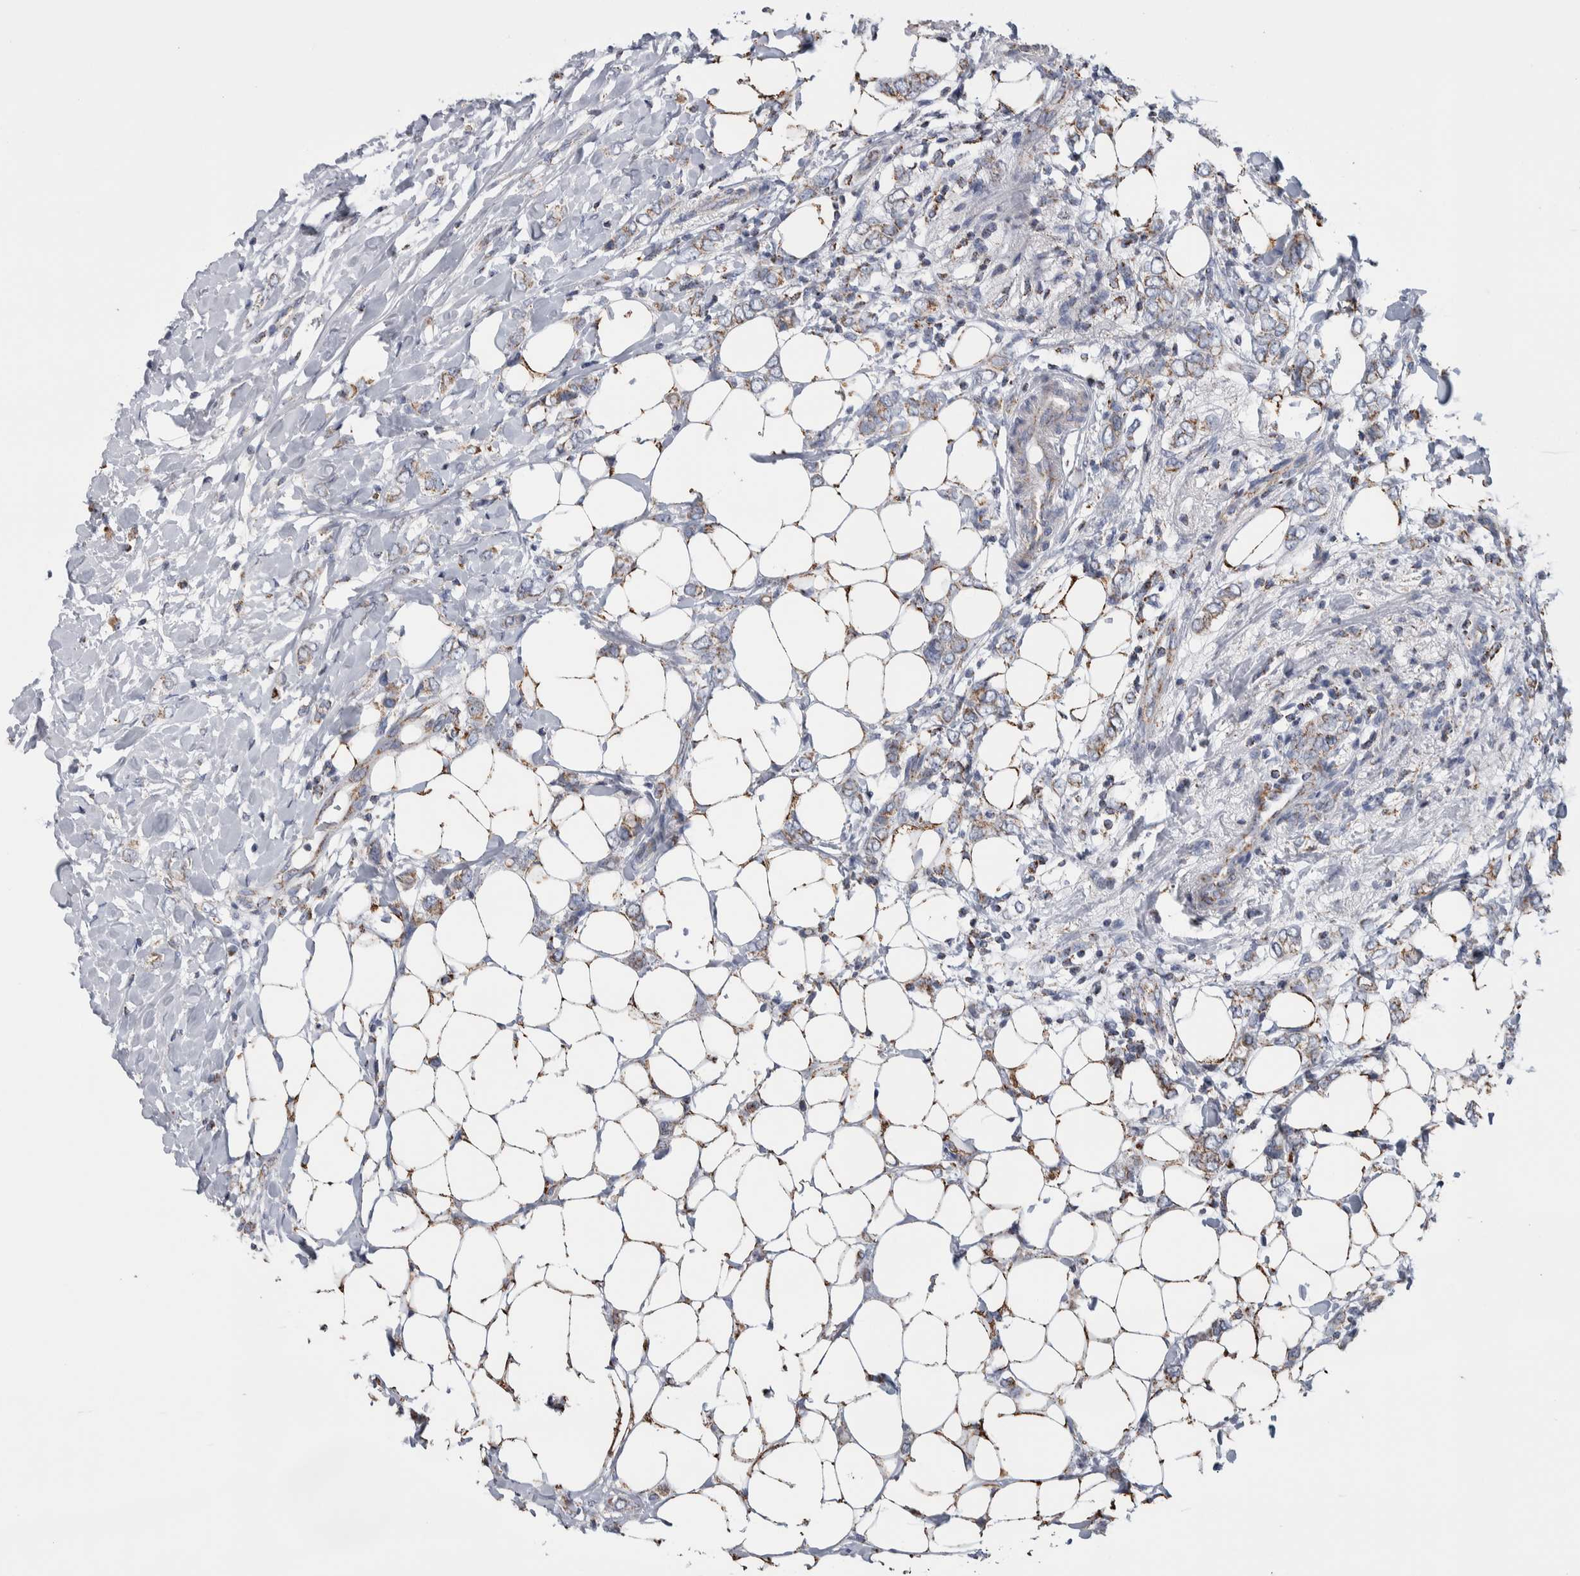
{"staining": {"intensity": "weak", "quantity": "25%-75%", "location": "cytoplasmic/membranous"}, "tissue": "breast cancer", "cell_type": "Tumor cells", "image_type": "cancer", "snomed": [{"axis": "morphology", "description": "Normal tissue, NOS"}, {"axis": "morphology", "description": "Lobular carcinoma"}, {"axis": "topography", "description": "Breast"}], "caption": "A photomicrograph showing weak cytoplasmic/membranous positivity in approximately 25%-75% of tumor cells in breast lobular carcinoma, as visualized by brown immunohistochemical staining.", "gene": "ETFA", "patient": {"sex": "female", "age": 47}}